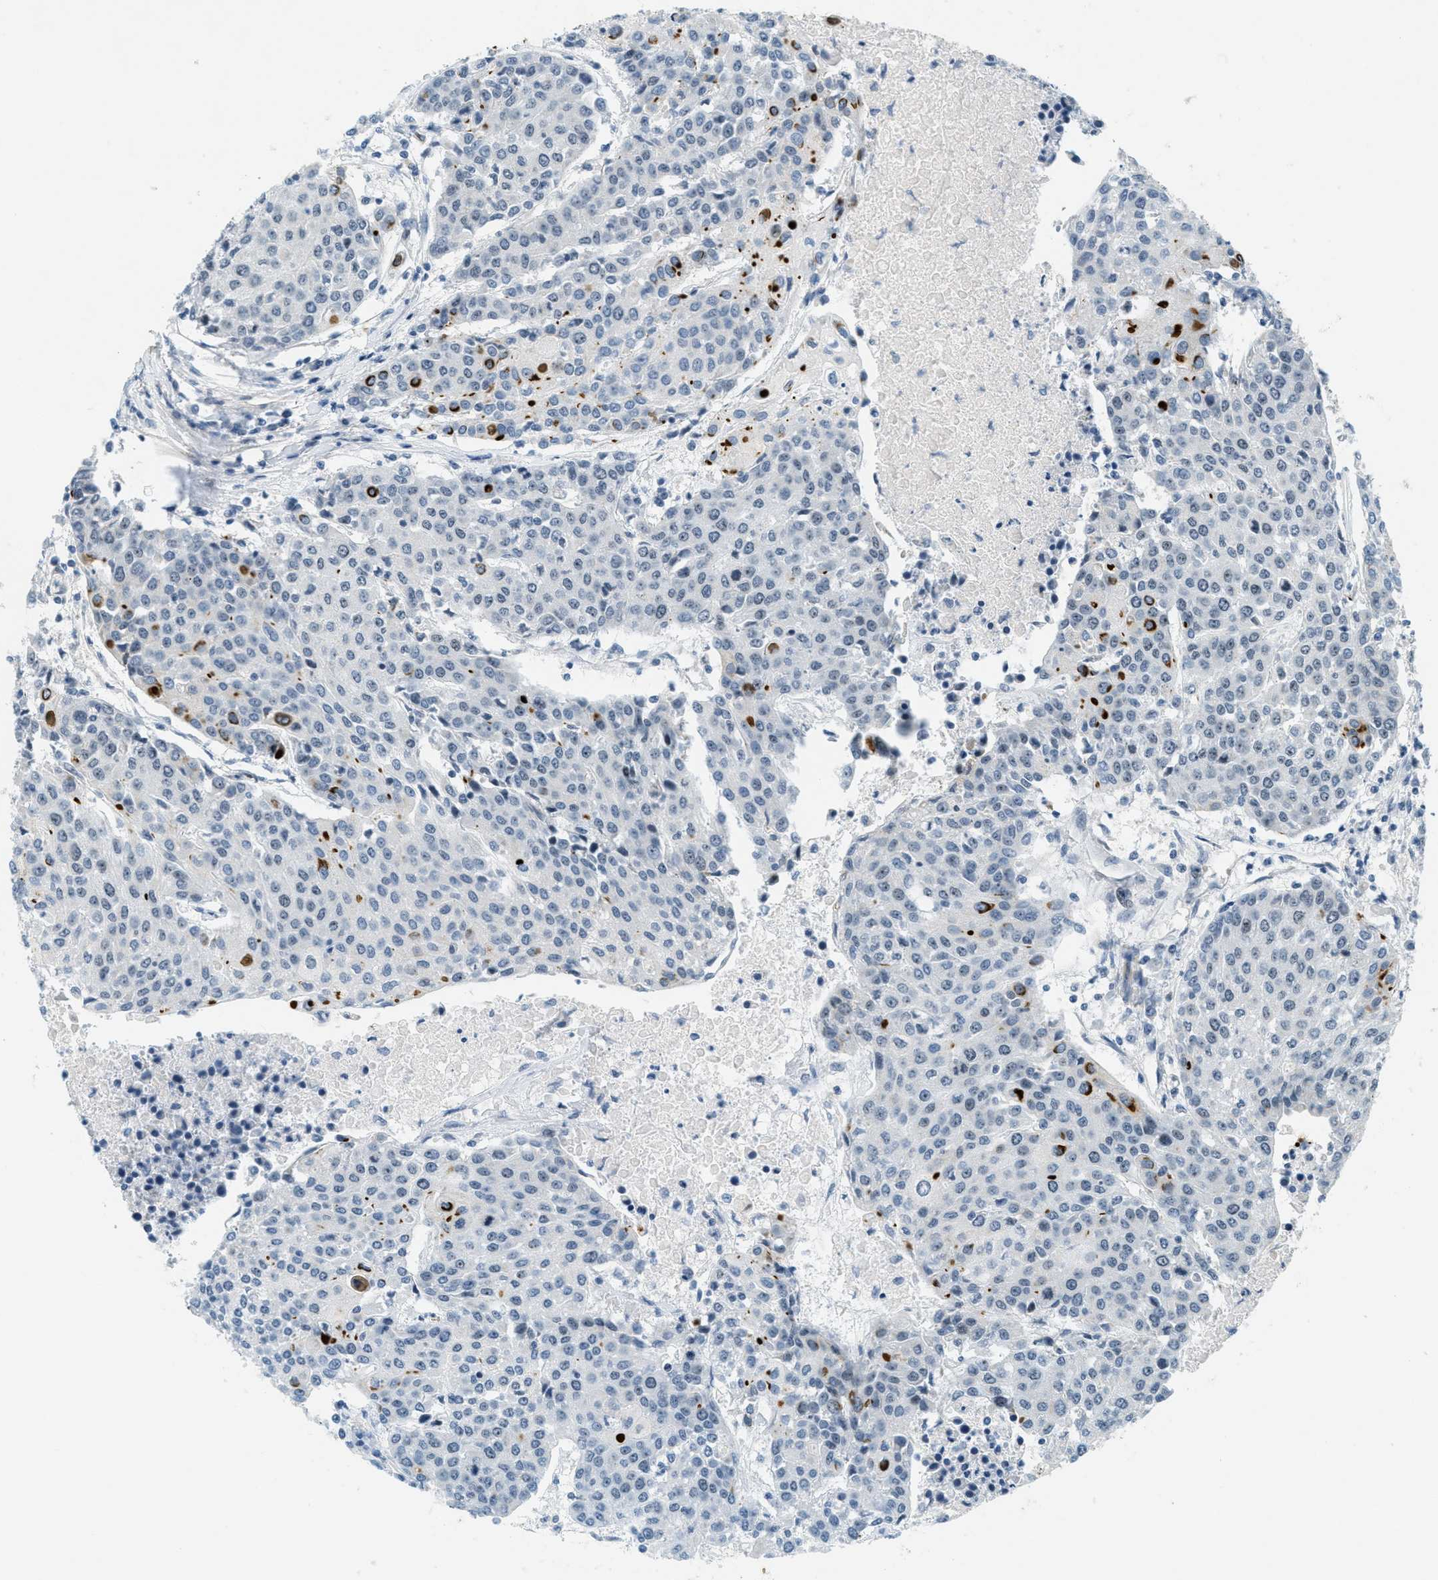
{"staining": {"intensity": "strong", "quantity": "<25%", "location": "nuclear"}, "tissue": "urothelial cancer", "cell_type": "Tumor cells", "image_type": "cancer", "snomed": [{"axis": "morphology", "description": "Urothelial carcinoma, High grade"}, {"axis": "topography", "description": "Urinary bladder"}], "caption": "Brown immunohistochemical staining in urothelial cancer demonstrates strong nuclear staining in approximately <25% of tumor cells.", "gene": "DDX47", "patient": {"sex": "female", "age": 85}}